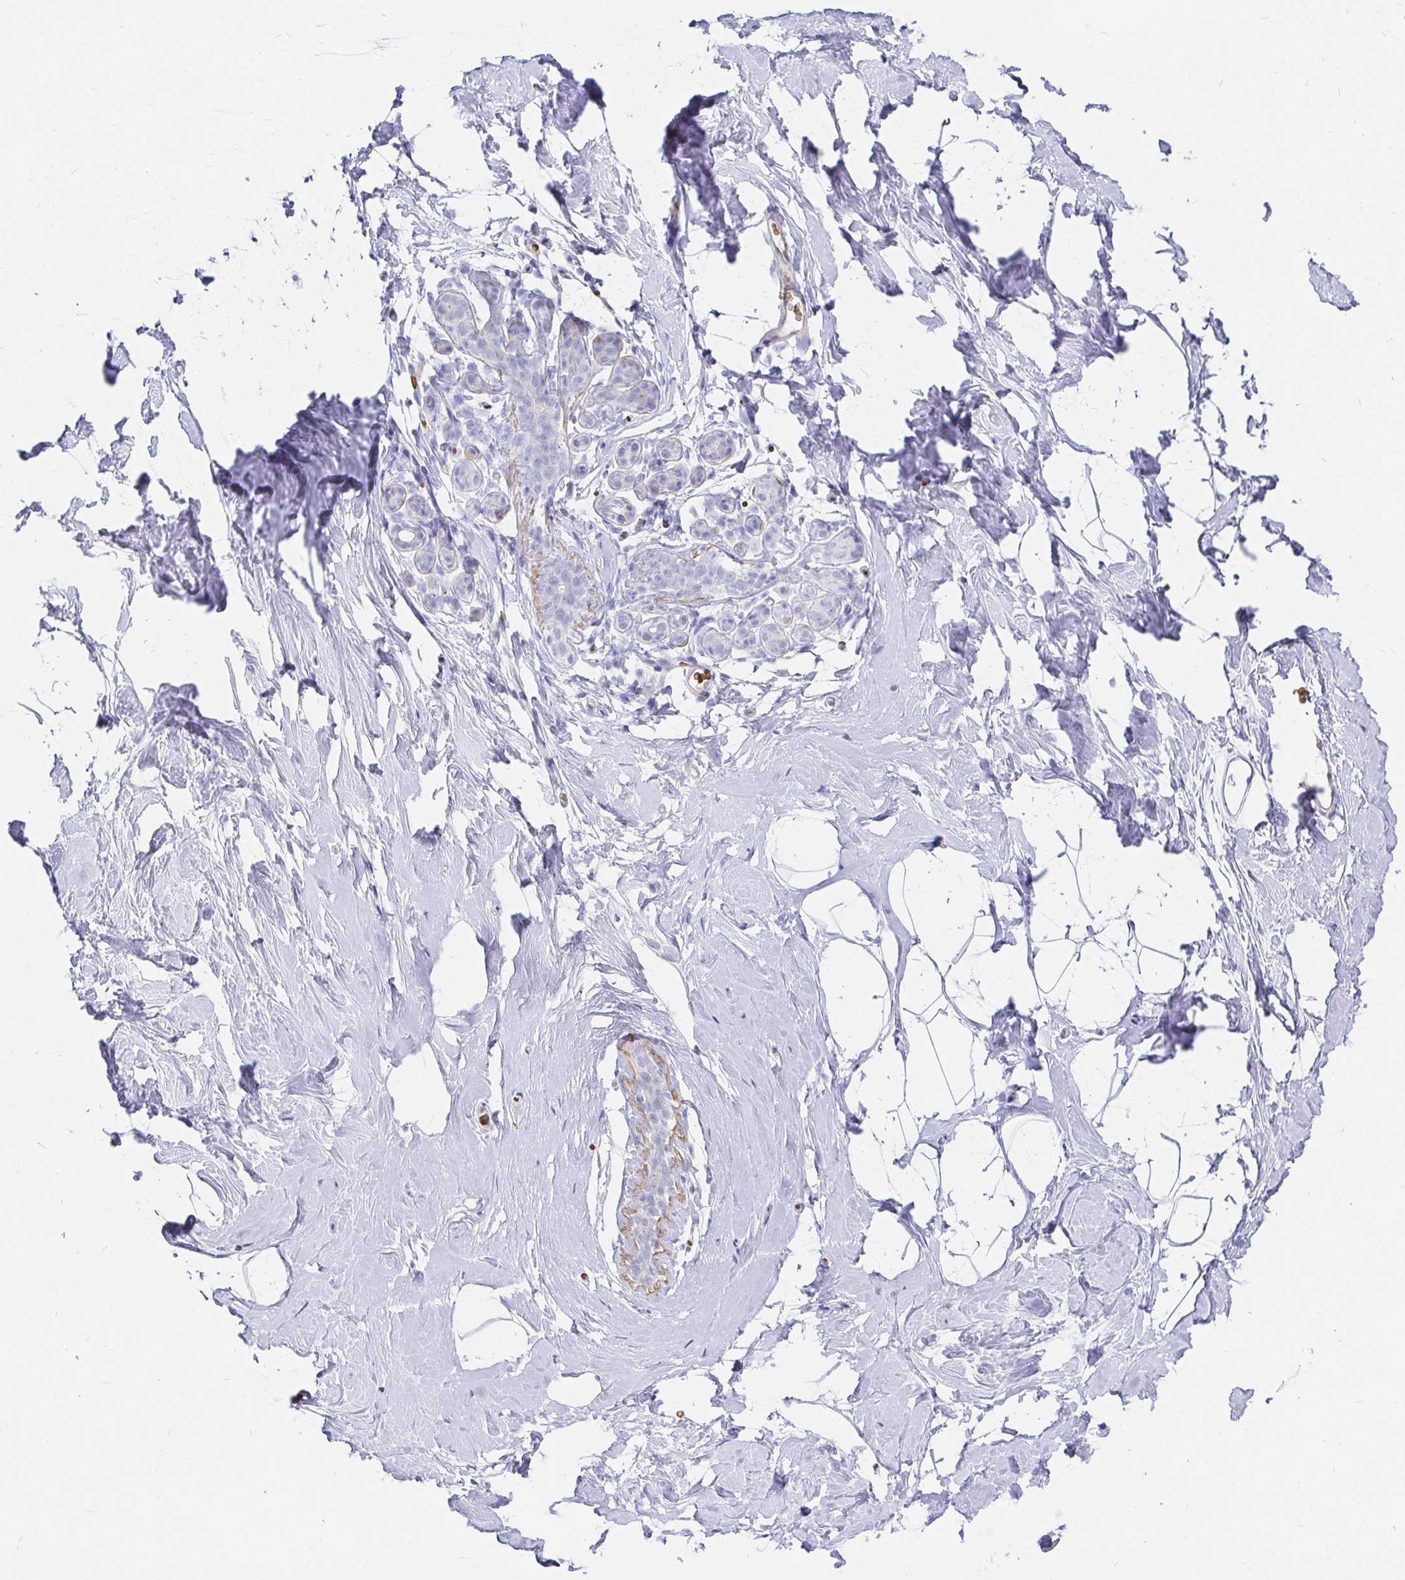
{"staining": {"intensity": "negative", "quantity": "none", "location": "none"}, "tissue": "breast", "cell_type": "Adipocytes", "image_type": "normal", "snomed": [{"axis": "morphology", "description": "Normal tissue, NOS"}, {"axis": "topography", "description": "Breast"}], "caption": "Protein analysis of benign breast shows no significant positivity in adipocytes. (DAB (3,3'-diaminobenzidine) IHC visualized using brightfield microscopy, high magnification).", "gene": "FGF21", "patient": {"sex": "female", "age": 32}}